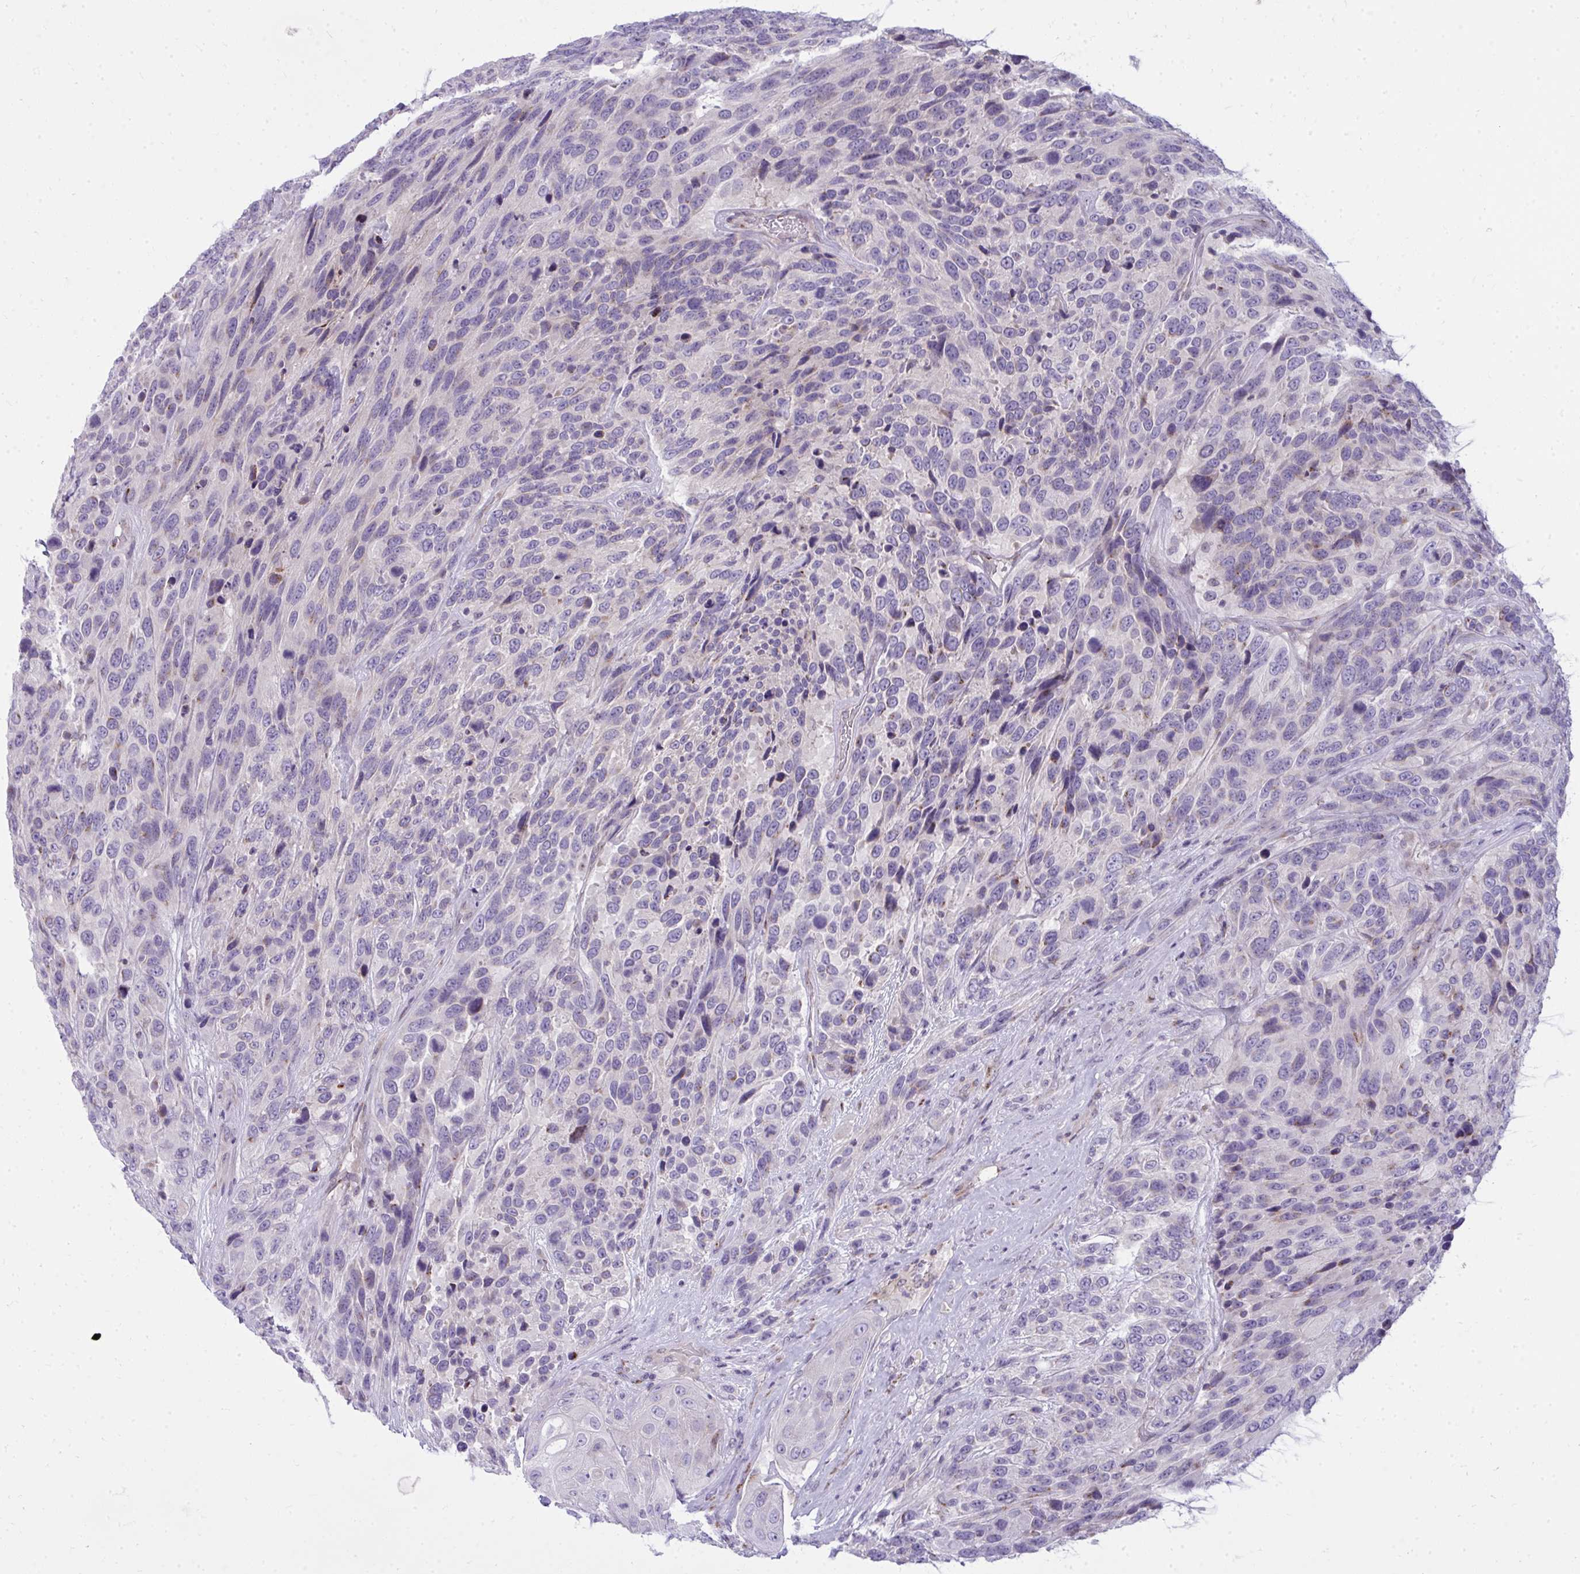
{"staining": {"intensity": "negative", "quantity": "none", "location": "none"}, "tissue": "urothelial cancer", "cell_type": "Tumor cells", "image_type": "cancer", "snomed": [{"axis": "morphology", "description": "Urothelial carcinoma, High grade"}, {"axis": "topography", "description": "Urinary bladder"}], "caption": "This histopathology image is of urothelial cancer stained with IHC to label a protein in brown with the nuclei are counter-stained blue. There is no positivity in tumor cells.", "gene": "DTX4", "patient": {"sex": "female", "age": 70}}